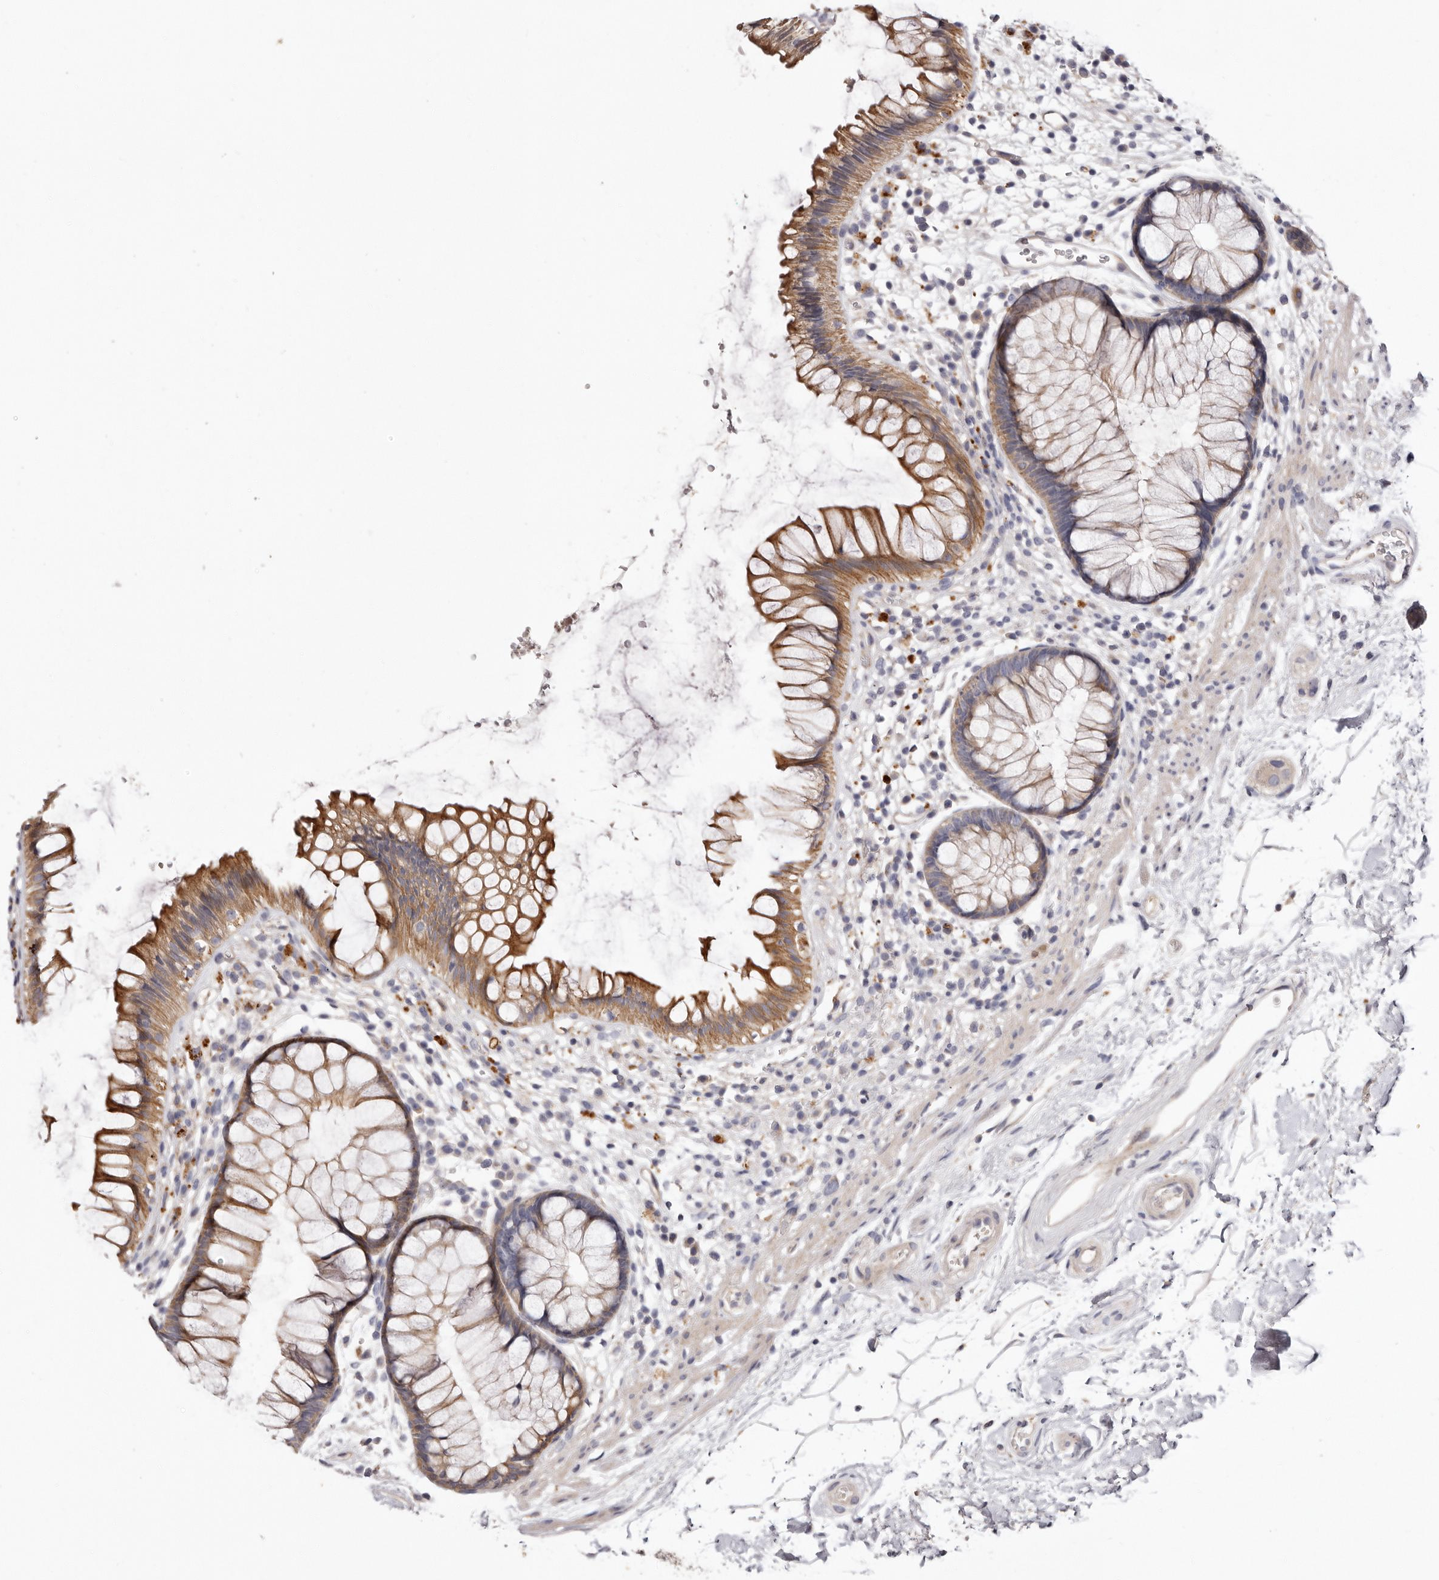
{"staining": {"intensity": "moderate", "quantity": ">75%", "location": "cytoplasmic/membranous"}, "tissue": "rectum", "cell_type": "Glandular cells", "image_type": "normal", "snomed": [{"axis": "morphology", "description": "Normal tissue, NOS"}, {"axis": "topography", "description": "Rectum"}], "caption": "Moderate cytoplasmic/membranous staining for a protein is identified in about >75% of glandular cells of unremarkable rectum using immunohistochemistry.", "gene": "STK16", "patient": {"sex": "male", "age": 51}}